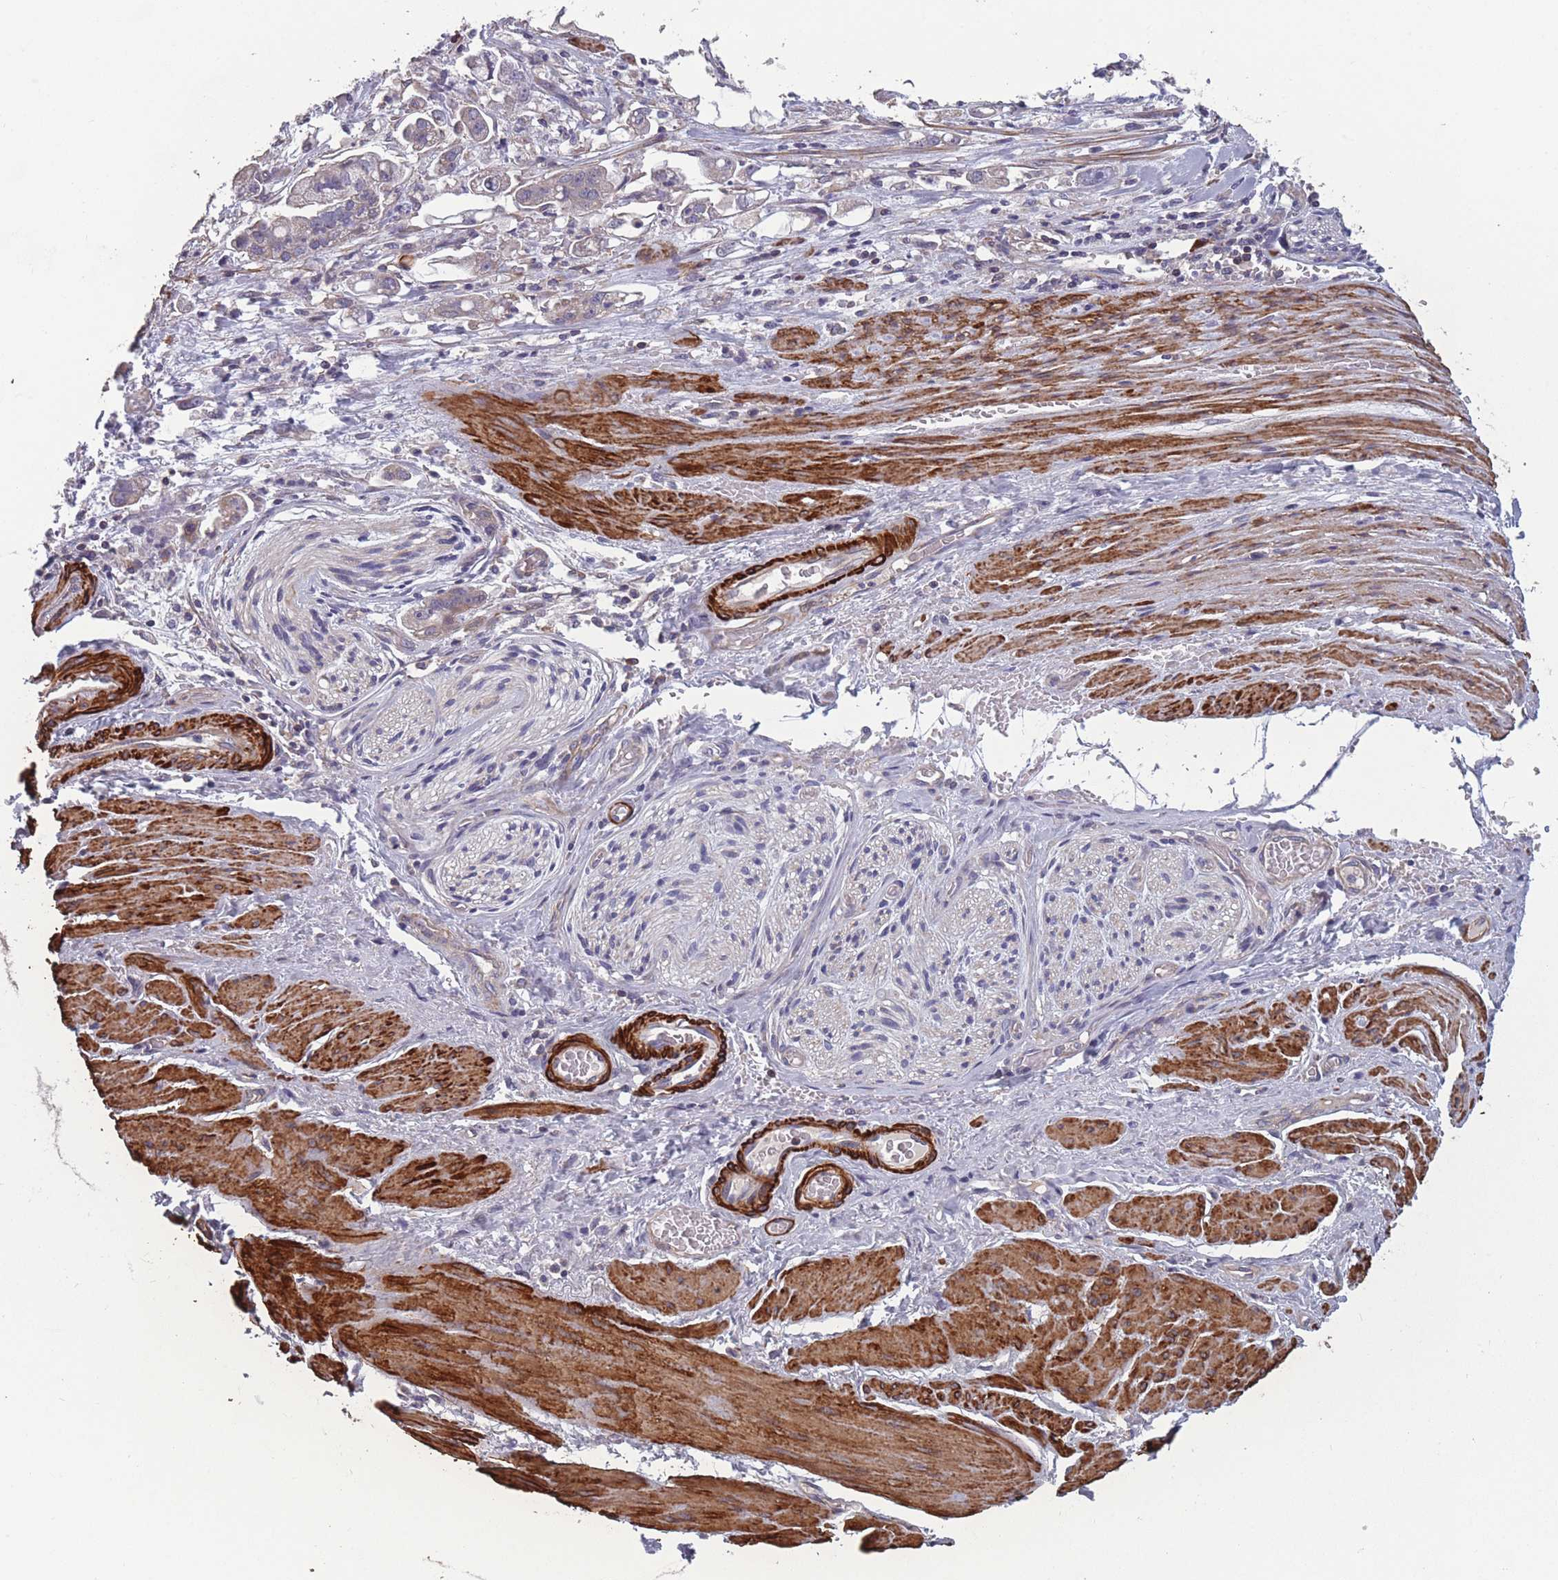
{"staining": {"intensity": "negative", "quantity": "none", "location": "none"}, "tissue": "stomach cancer", "cell_type": "Tumor cells", "image_type": "cancer", "snomed": [{"axis": "morphology", "description": "Adenocarcinoma, NOS"}, {"axis": "topography", "description": "Stomach"}], "caption": "Tumor cells show no significant protein positivity in adenocarcinoma (stomach). (Immunohistochemistry (ihc), brightfield microscopy, high magnification).", "gene": "TOMM40L", "patient": {"sex": "male", "age": 62}}